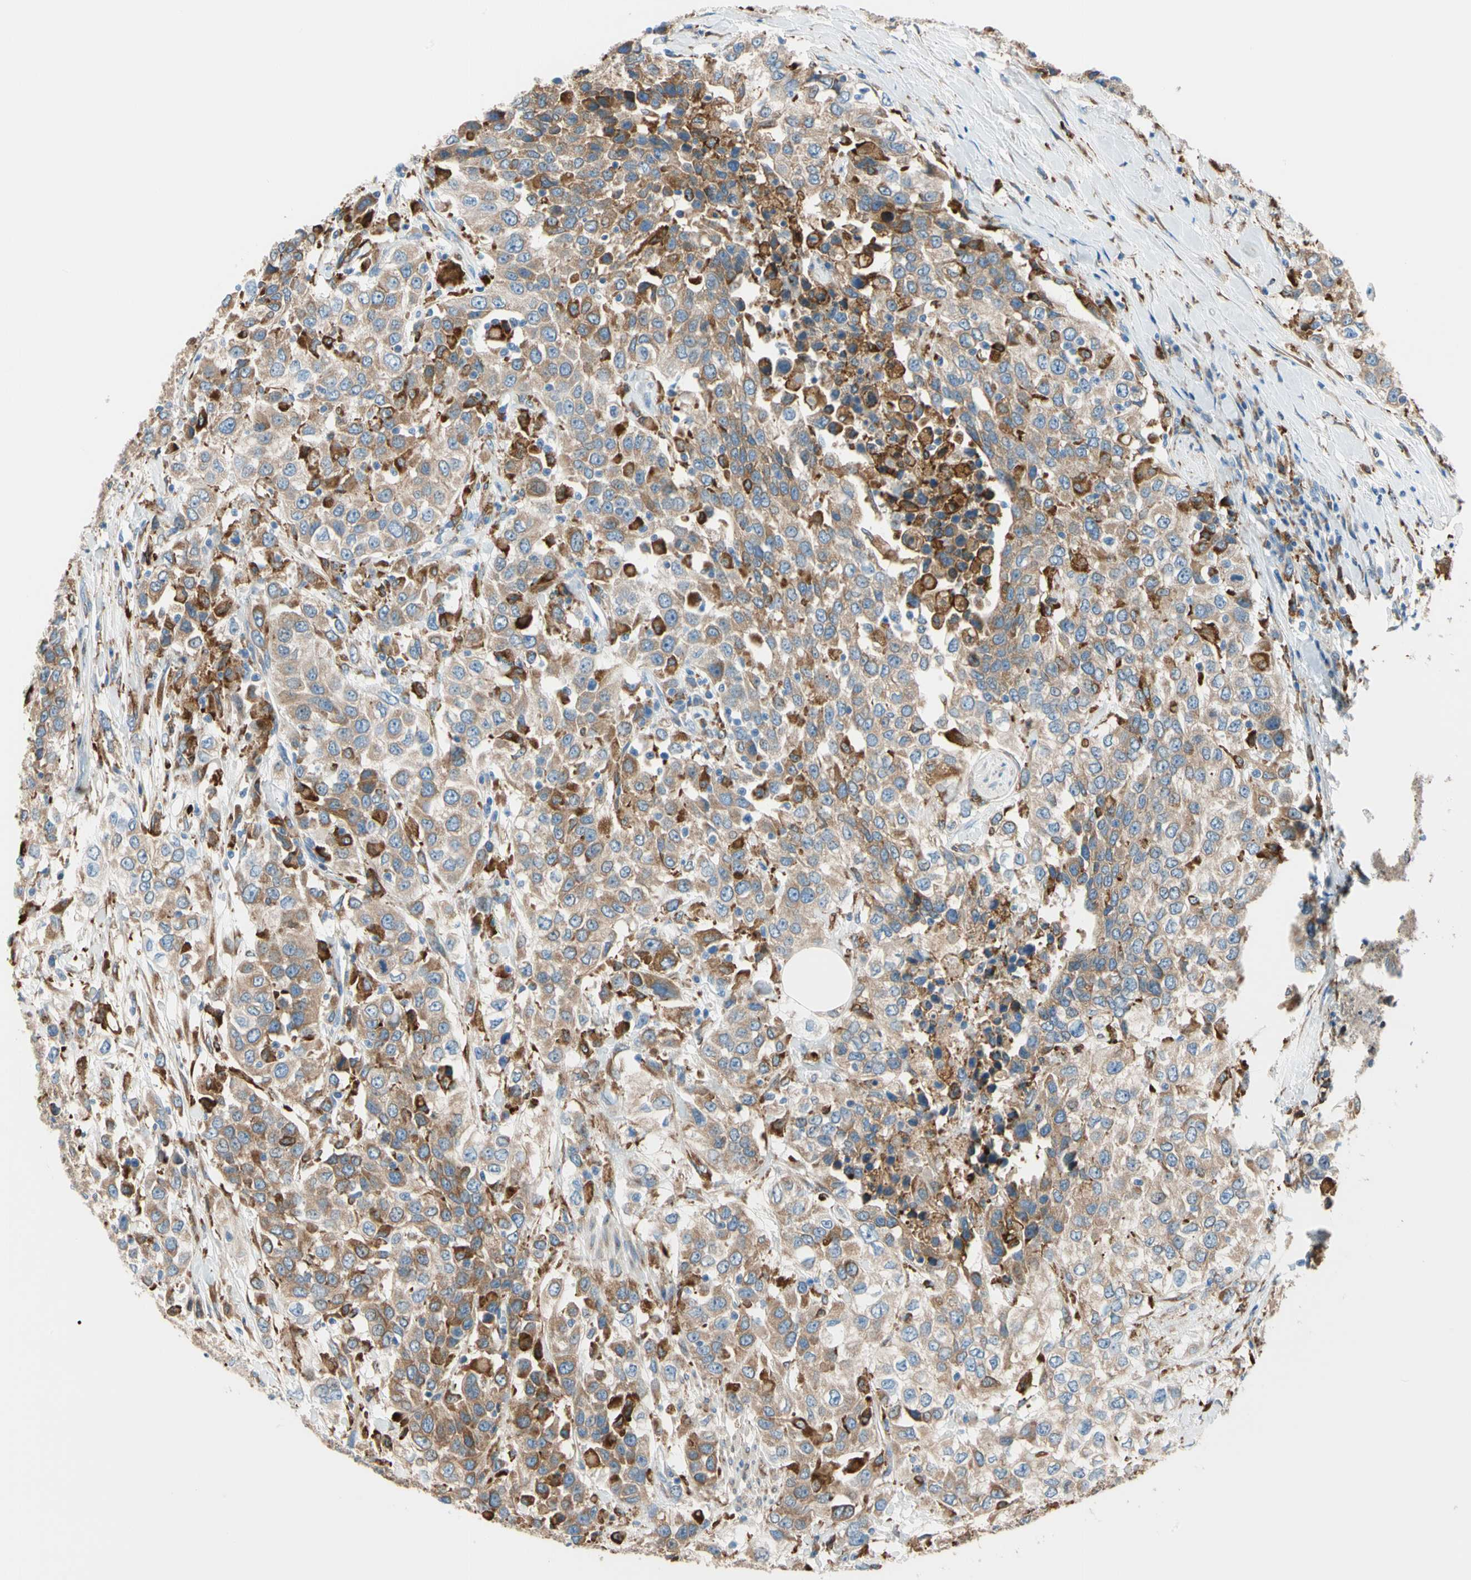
{"staining": {"intensity": "moderate", "quantity": ">75%", "location": "cytoplasmic/membranous"}, "tissue": "urothelial cancer", "cell_type": "Tumor cells", "image_type": "cancer", "snomed": [{"axis": "morphology", "description": "Urothelial carcinoma, High grade"}, {"axis": "topography", "description": "Urinary bladder"}], "caption": "DAB immunohistochemical staining of human urothelial cancer displays moderate cytoplasmic/membranous protein positivity in approximately >75% of tumor cells.", "gene": "LRPAP1", "patient": {"sex": "female", "age": 80}}